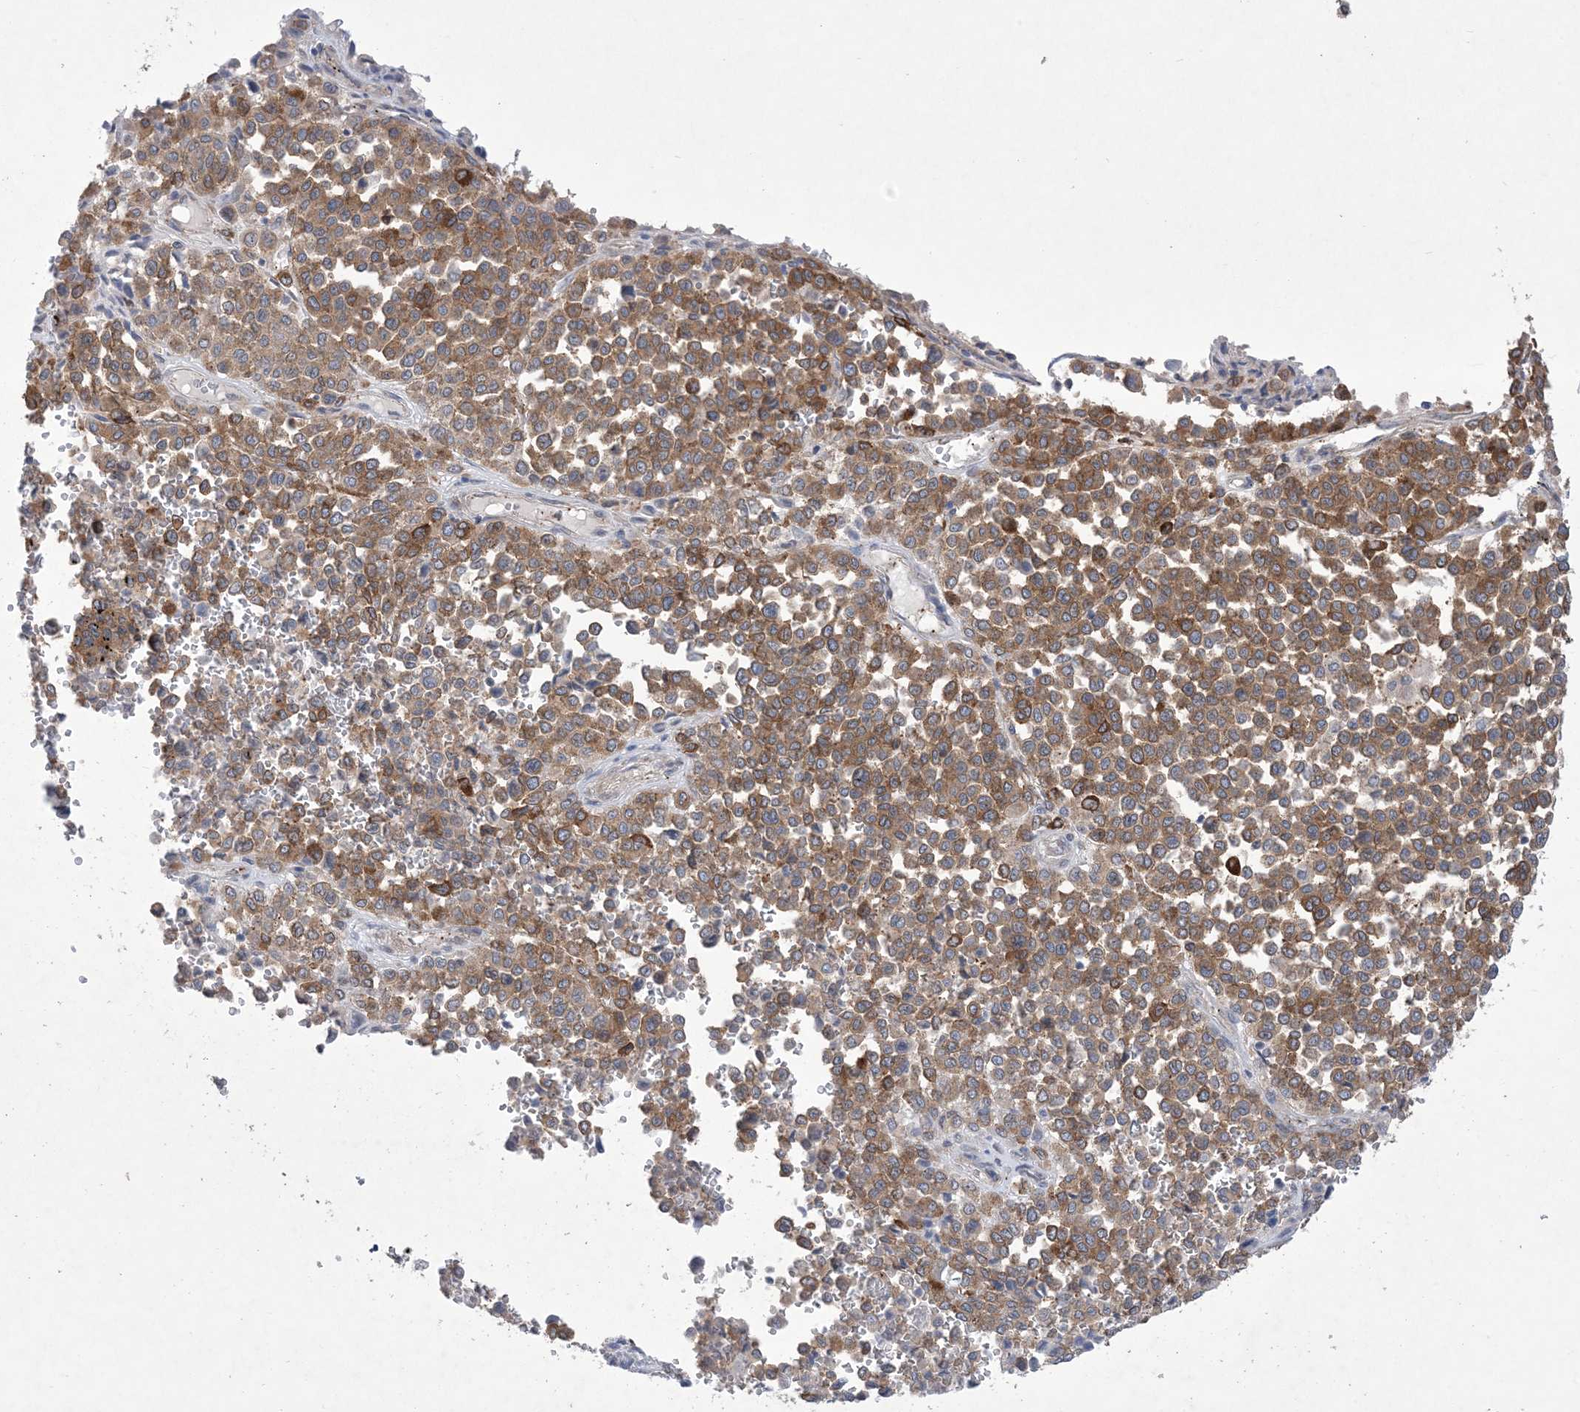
{"staining": {"intensity": "strong", "quantity": ">75%", "location": "cytoplasmic/membranous"}, "tissue": "melanoma", "cell_type": "Tumor cells", "image_type": "cancer", "snomed": [{"axis": "morphology", "description": "Malignant melanoma, Metastatic site"}, {"axis": "topography", "description": "Pancreas"}], "caption": "Melanoma stained with immunohistochemistry demonstrates strong cytoplasmic/membranous positivity in about >75% of tumor cells.", "gene": "EHBP1", "patient": {"sex": "female", "age": 30}}